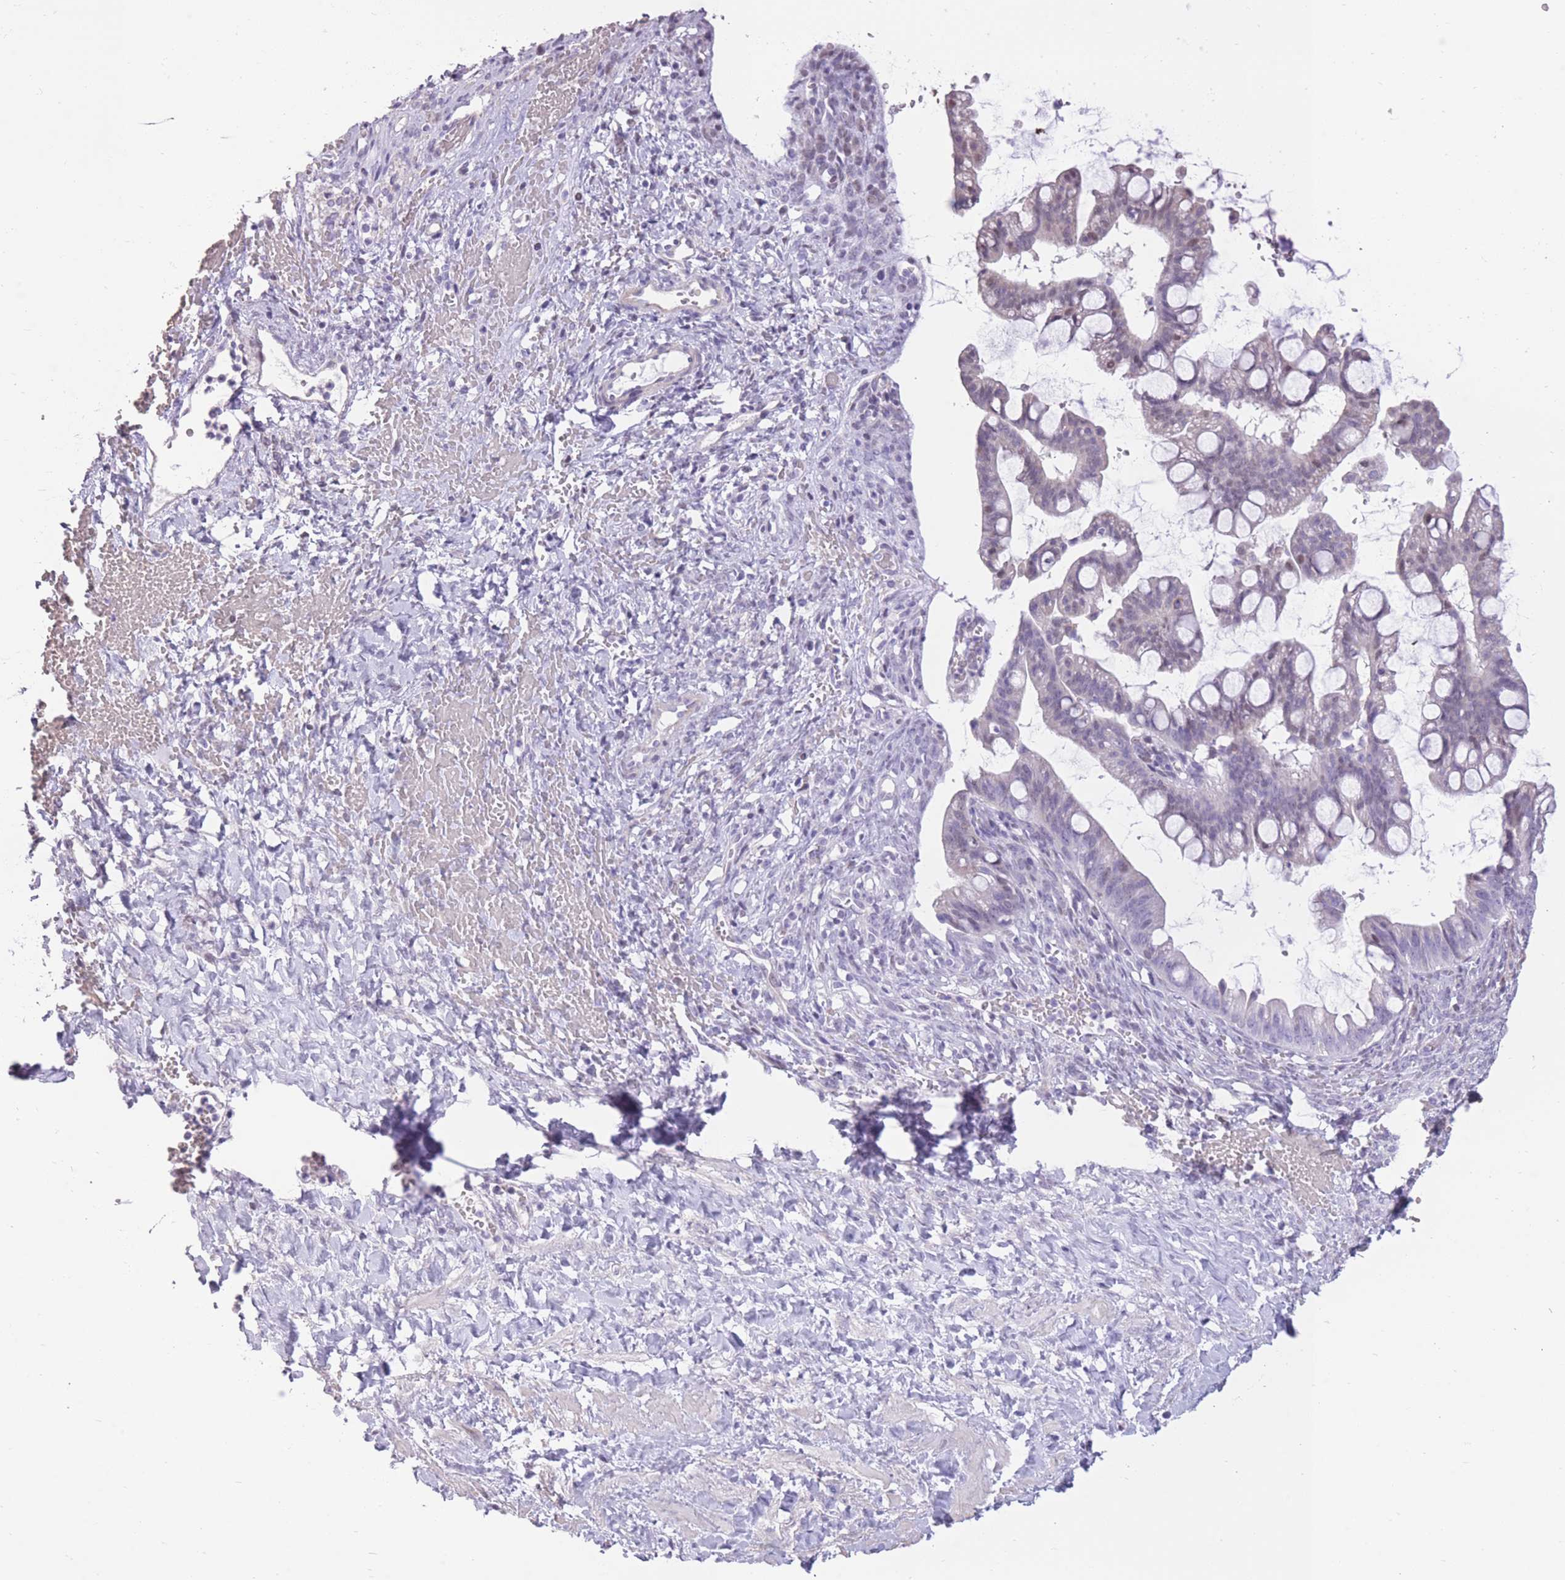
{"staining": {"intensity": "negative", "quantity": "none", "location": "none"}, "tissue": "ovarian cancer", "cell_type": "Tumor cells", "image_type": "cancer", "snomed": [{"axis": "morphology", "description": "Cystadenocarcinoma, mucinous, NOS"}, {"axis": "topography", "description": "Ovary"}], "caption": "This histopathology image is of ovarian mucinous cystadenocarcinoma stained with immunohistochemistry (IHC) to label a protein in brown with the nuclei are counter-stained blue. There is no expression in tumor cells.", "gene": "WDR70", "patient": {"sex": "female", "age": 73}}